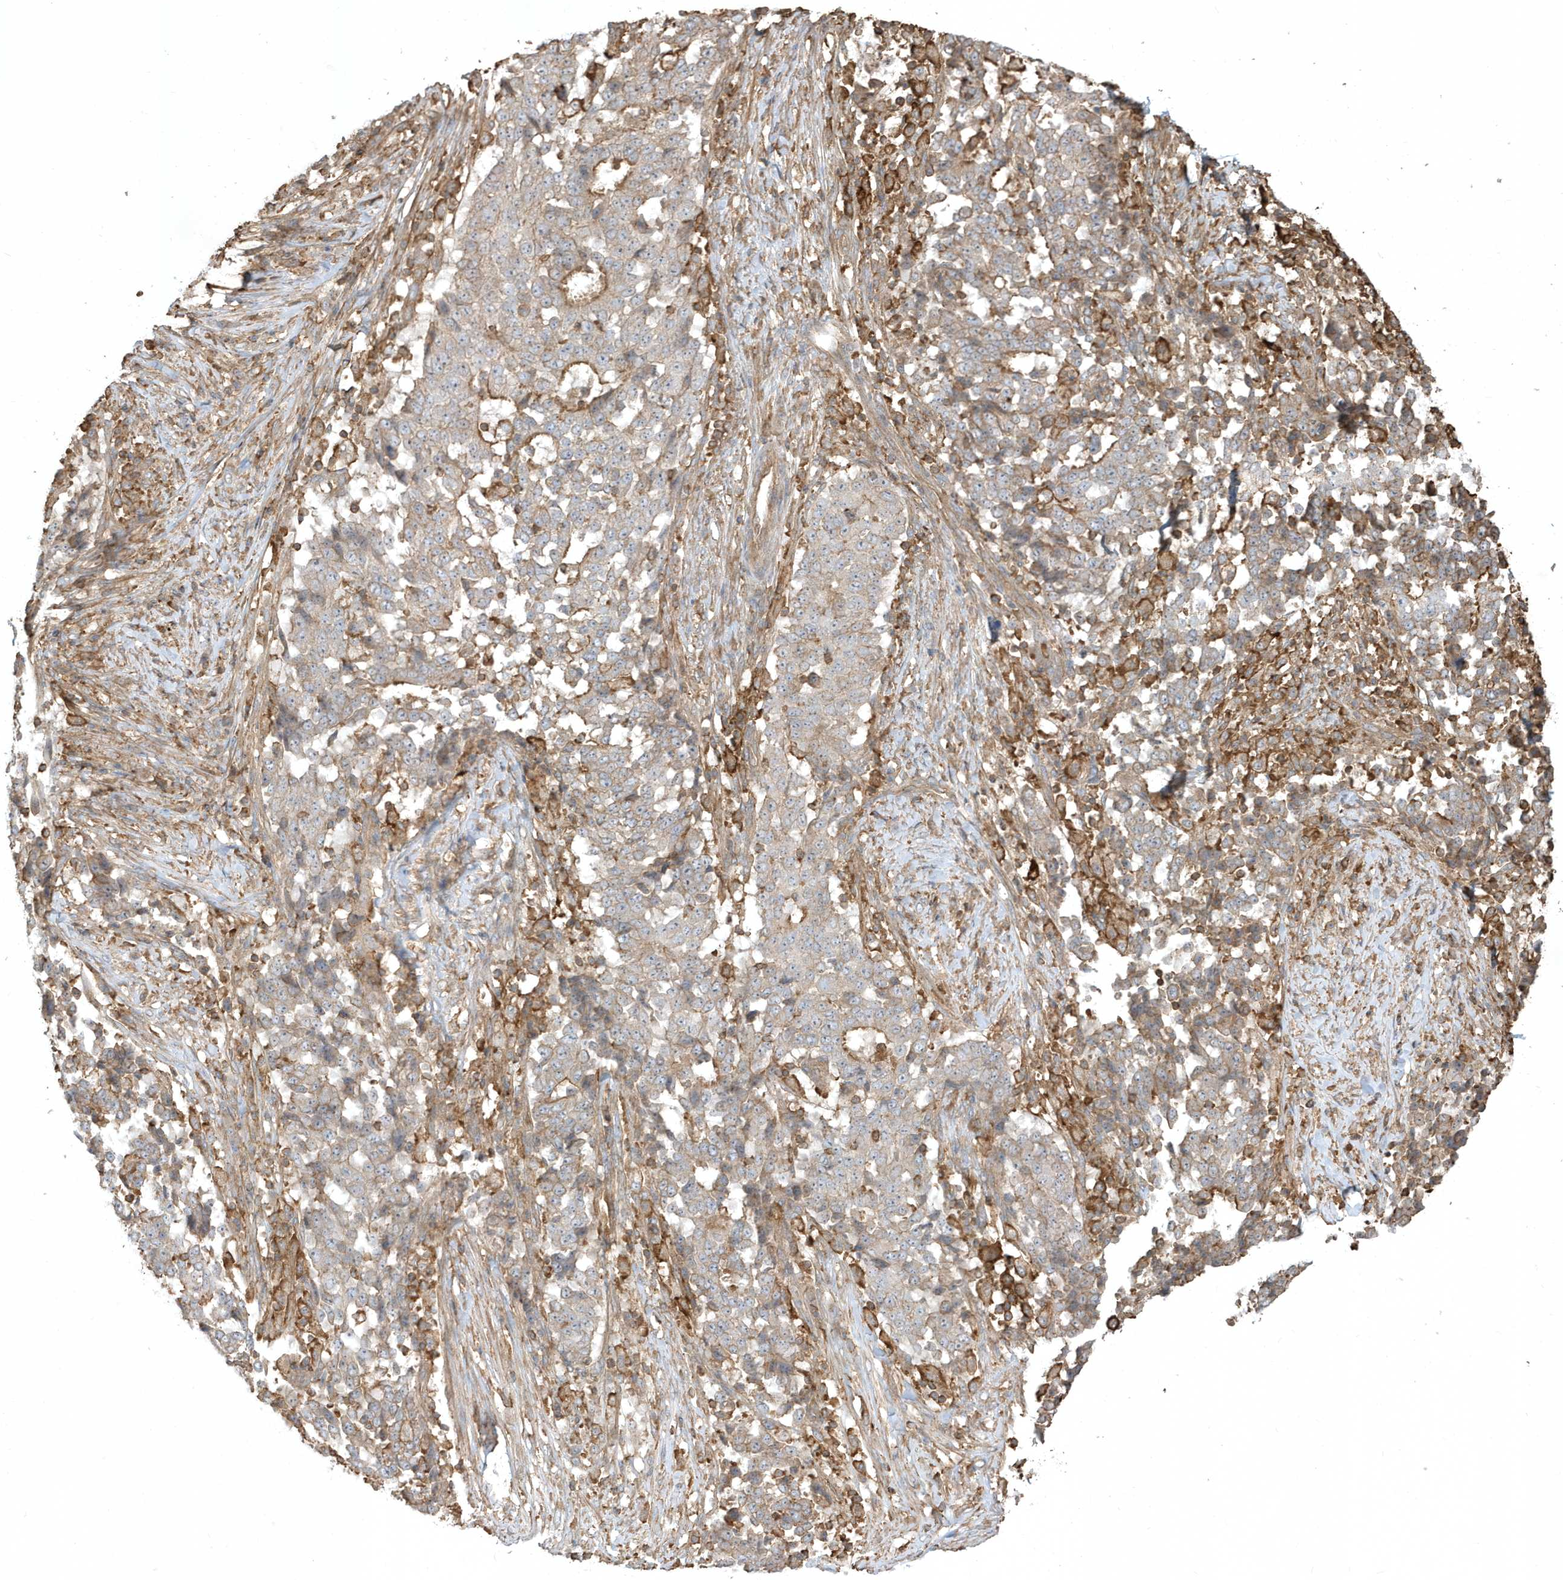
{"staining": {"intensity": "moderate", "quantity": "25%-75%", "location": "cytoplasmic/membranous"}, "tissue": "stomach cancer", "cell_type": "Tumor cells", "image_type": "cancer", "snomed": [{"axis": "morphology", "description": "Adenocarcinoma, NOS"}, {"axis": "topography", "description": "Stomach"}], "caption": "Immunohistochemistry (IHC) staining of adenocarcinoma (stomach), which demonstrates medium levels of moderate cytoplasmic/membranous expression in about 25%-75% of tumor cells indicating moderate cytoplasmic/membranous protein expression. The staining was performed using DAB (3,3'-diaminobenzidine) (brown) for protein detection and nuclei were counterstained in hematoxylin (blue).", "gene": "ZBTB8A", "patient": {"sex": "male", "age": 59}}